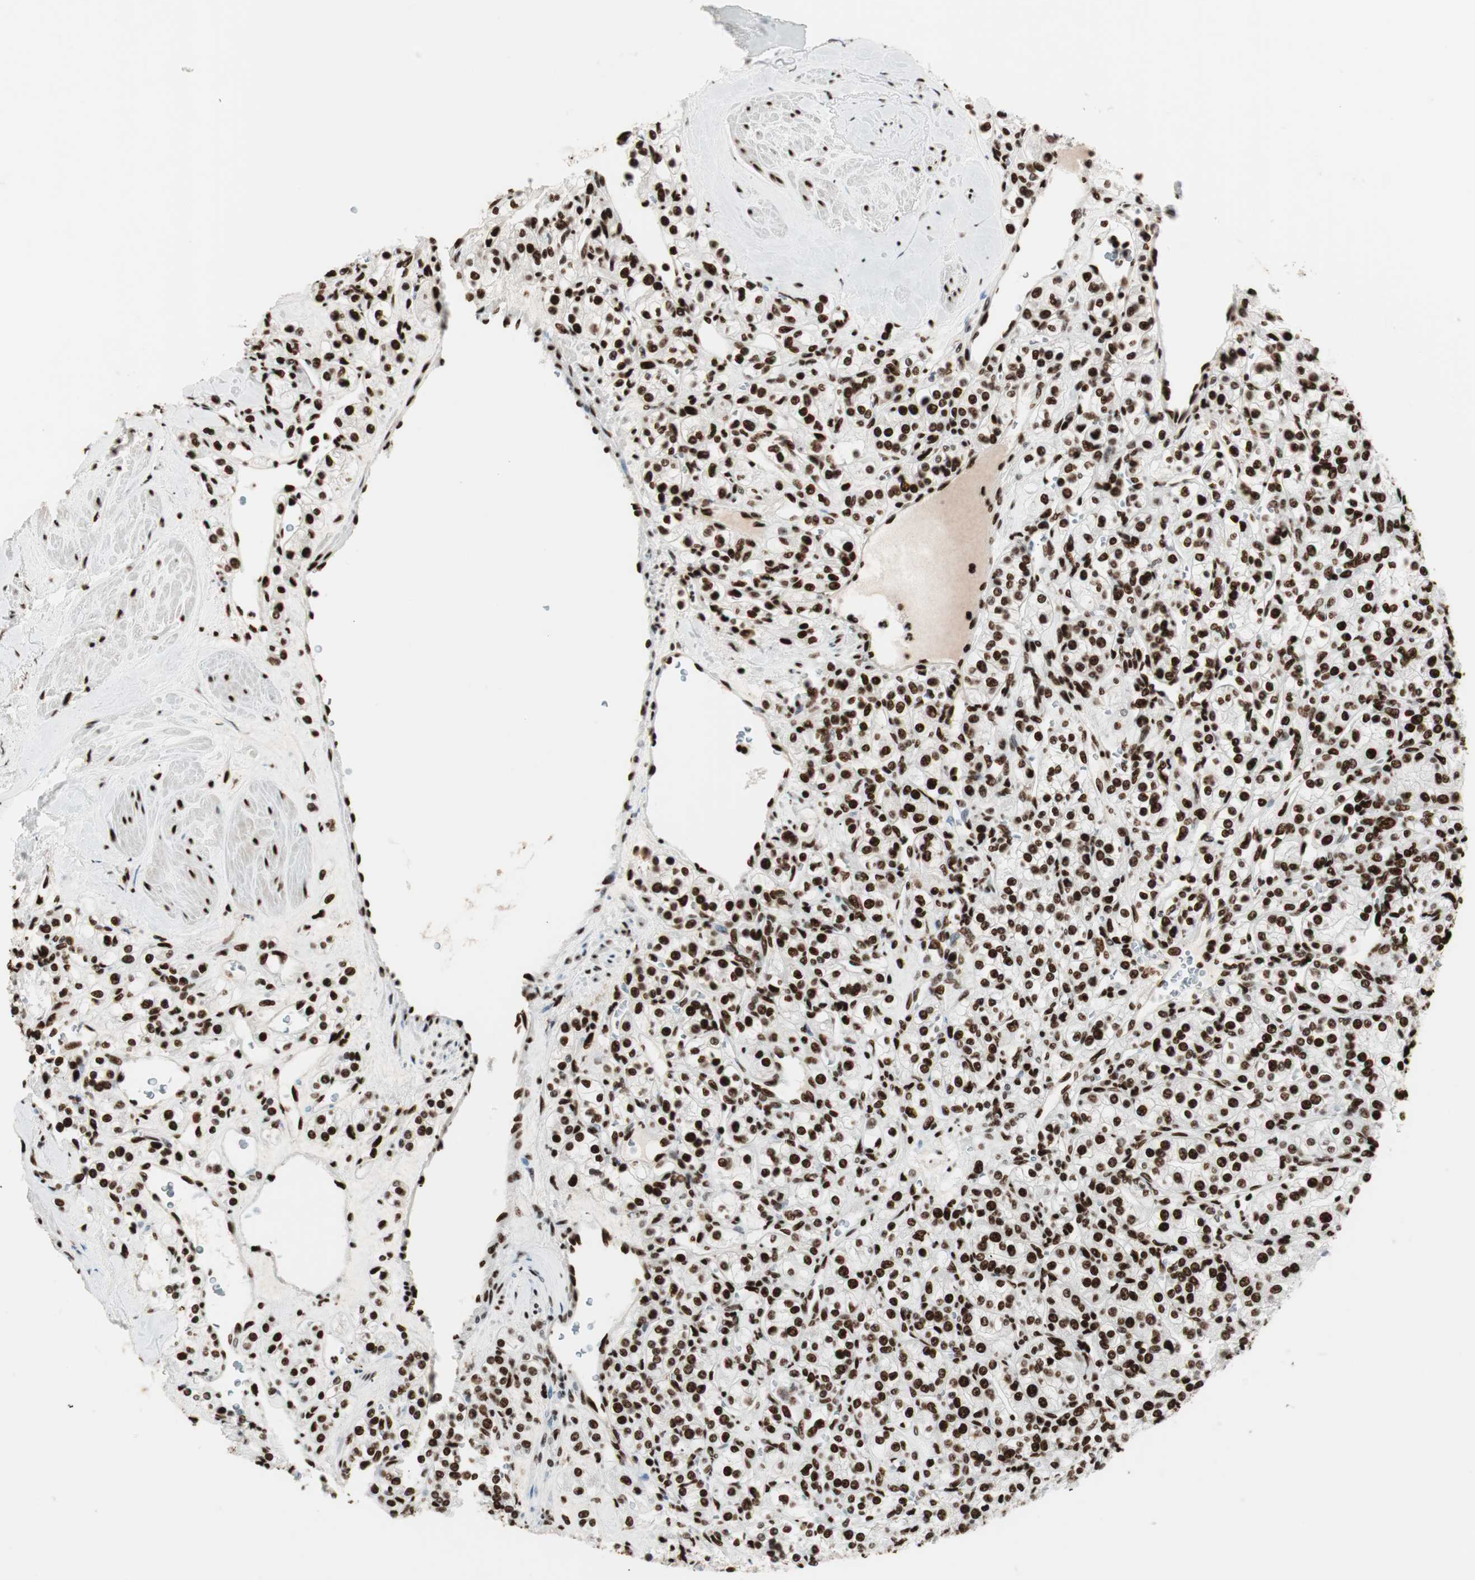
{"staining": {"intensity": "strong", "quantity": ">75%", "location": "nuclear"}, "tissue": "renal cancer", "cell_type": "Tumor cells", "image_type": "cancer", "snomed": [{"axis": "morphology", "description": "Adenocarcinoma, NOS"}, {"axis": "topography", "description": "Kidney"}], "caption": "The photomicrograph reveals immunohistochemical staining of renal adenocarcinoma. There is strong nuclear staining is identified in approximately >75% of tumor cells.", "gene": "PSME3", "patient": {"sex": "male", "age": 77}}